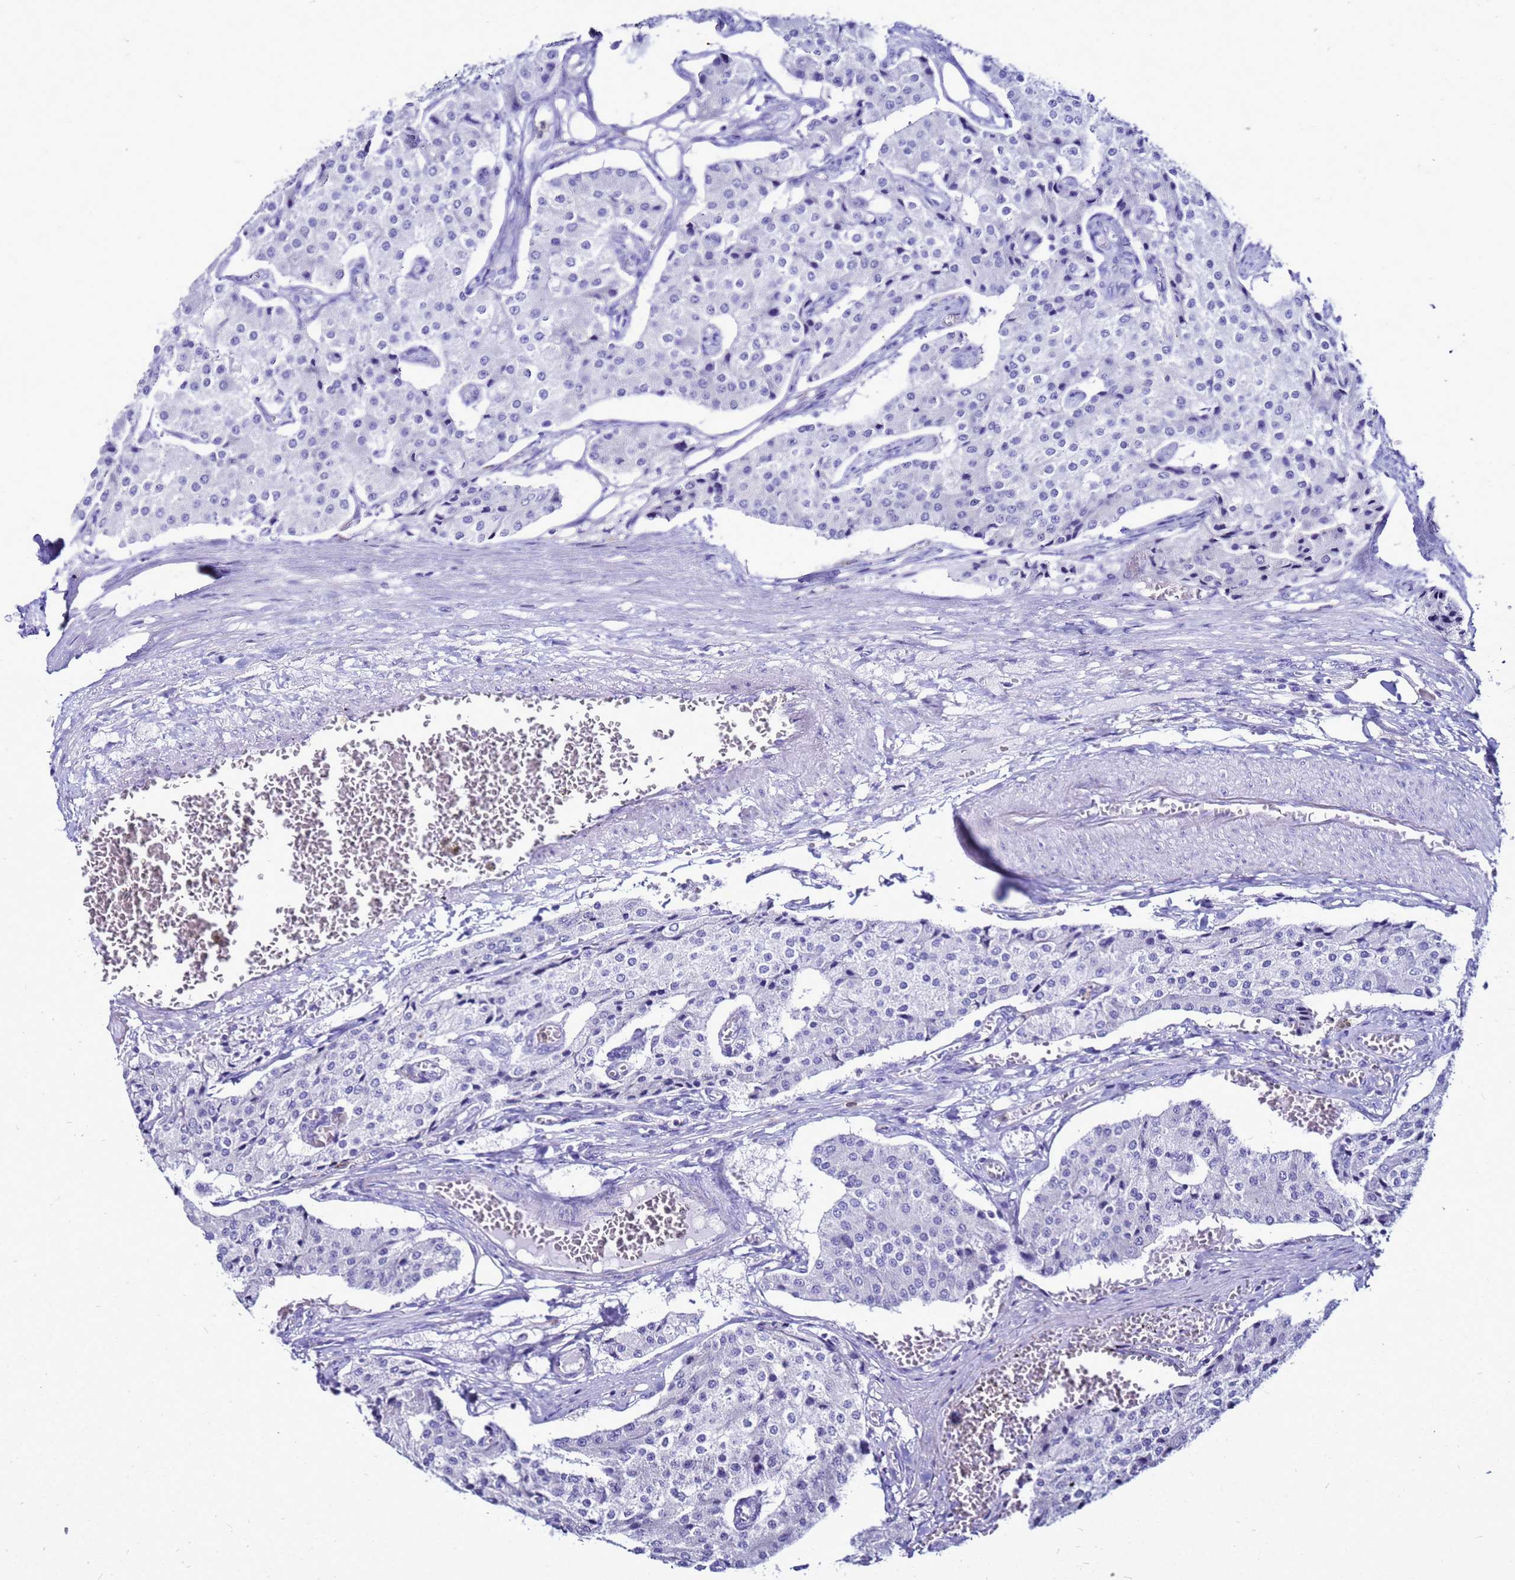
{"staining": {"intensity": "negative", "quantity": "none", "location": "none"}, "tissue": "carcinoid", "cell_type": "Tumor cells", "image_type": "cancer", "snomed": [{"axis": "morphology", "description": "Carcinoid, malignant, NOS"}, {"axis": "topography", "description": "Colon"}], "caption": "There is no significant positivity in tumor cells of carcinoid (malignant). (Brightfield microscopy of DAB (3,3'-diaminobenzidine) IHC at high magnification).", "gene": "CSTA", "patient": {"sex": "female", "age": 52}}